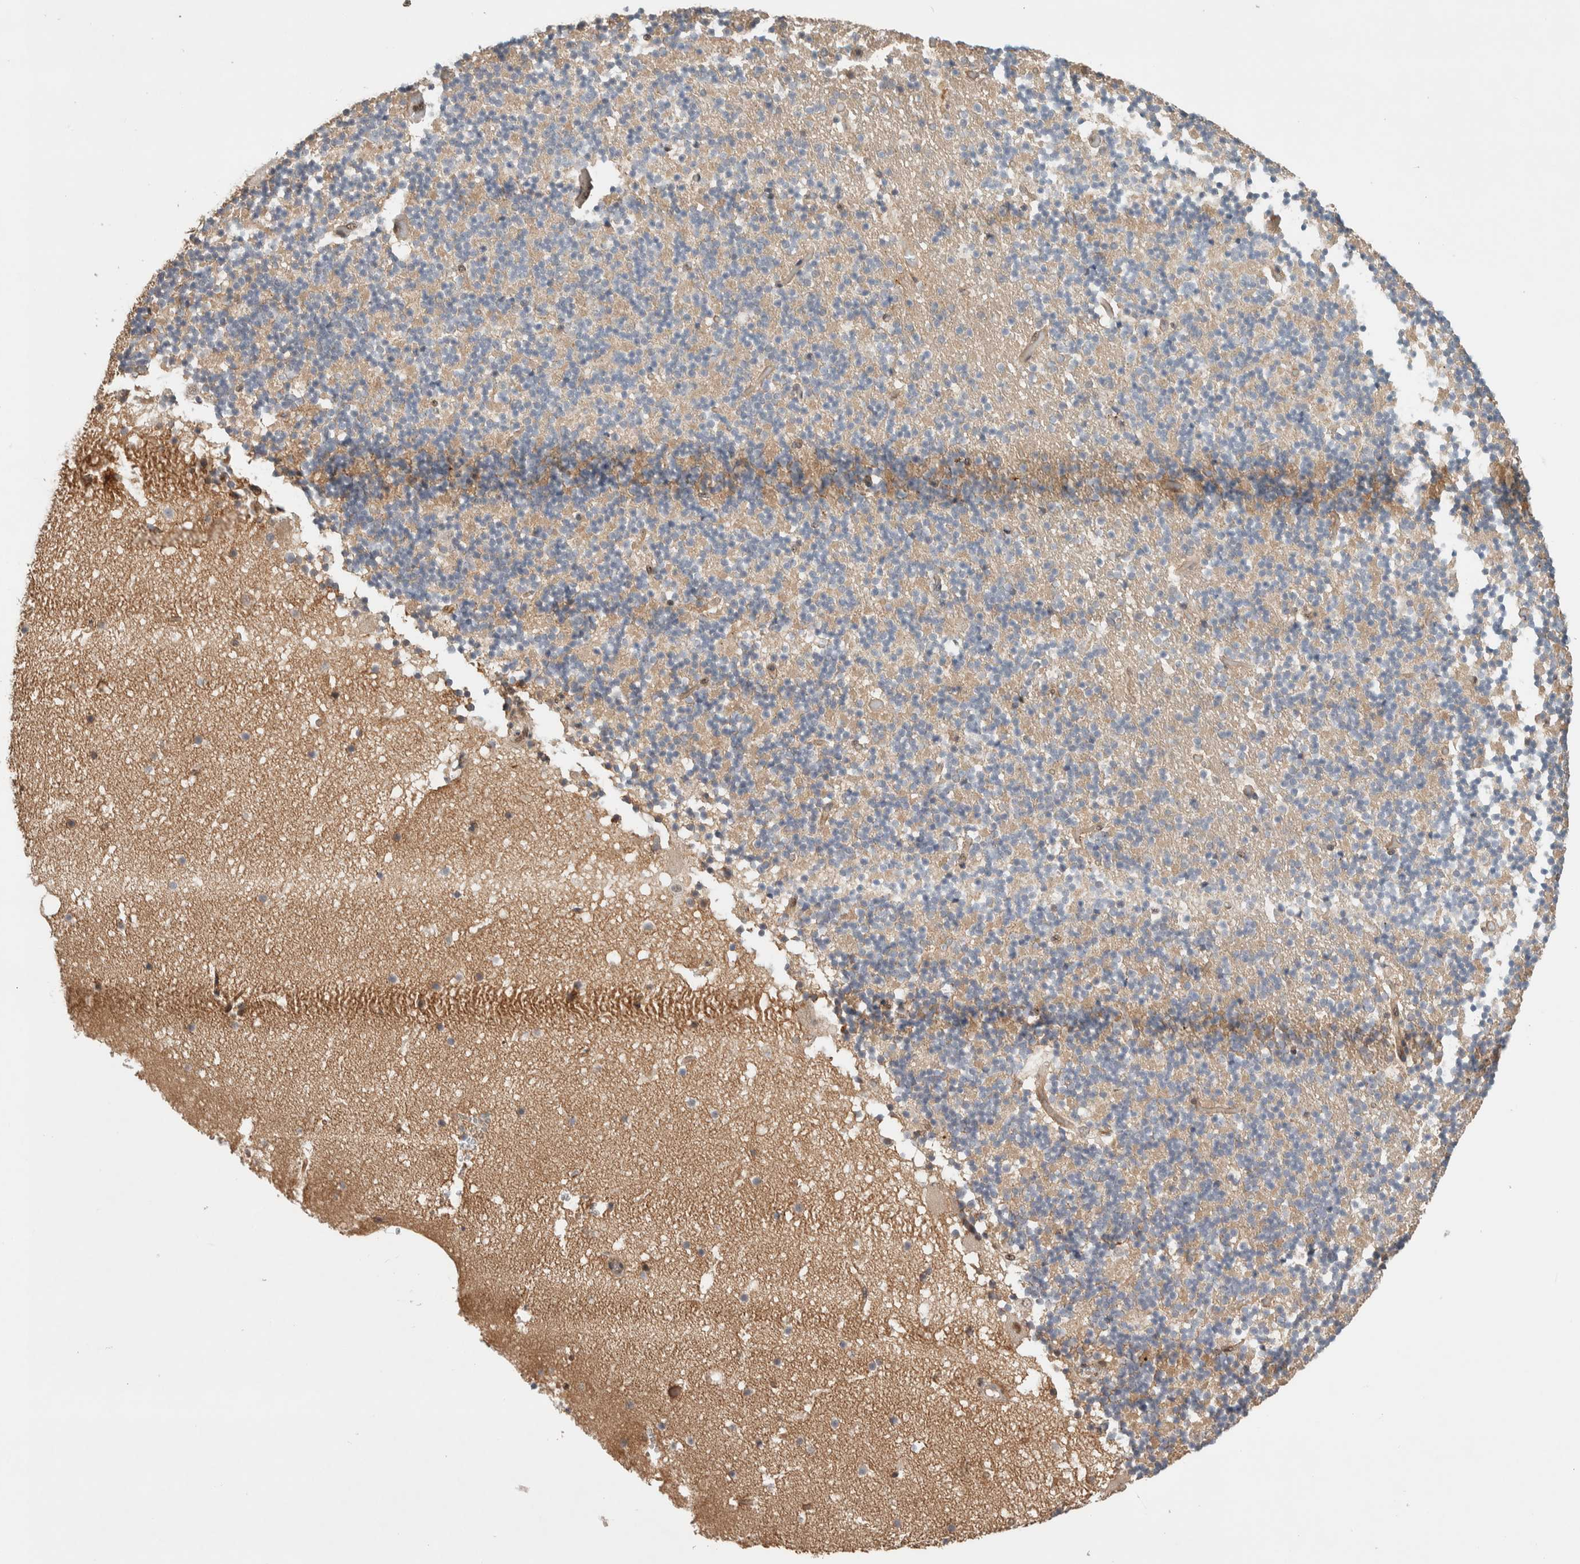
{"staining": {"intensity": "weak", "quantity": "<25%", "location": "cytoplasmic/membranous"}, "tissue": "cerebellum", "cell_type": "Cells in granular layer", "image_type": "normal", "snomed": [{"axis": "morphology", "description": "Normal tissue, NOS"}, {"axis": "topography", "description": "Cerebellum"}], "caption": "High power microscopy micrograph of an IHC micrograph of normal cerebellum, revealing no significant expression in cells in granular layer. Nuclei are stained in blue.", "gene": "DEPTOR", "patient": {"sex": "male", "age": 57}}